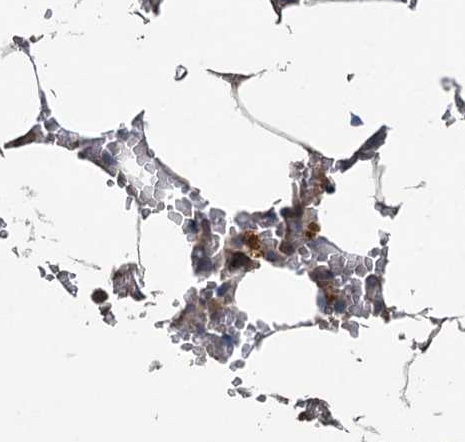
{"staining": {"intensity": "strong", "quantity": "<25%", "location": "cytoplasmic/membranous"}, "tissue": "bone marrow", "cell_type": "Hematopoietic cells", "image_type": "normal", "snomed": [{"axis": "morphology", "description": "Normal tissue, NOS"}, {"axis": "topography", "description": "Bone marrow"}], "caption": "Brown immunohistochemical staining in benign bone marrow exhibits strong cytoplasmic/membranous expression in about <25% of hematopoietic cells. (Brightfield microscopy of DAB IHC at high magnification).", "gene": "TAPBPL", "patient": {"sex": "male", "age": 70}}